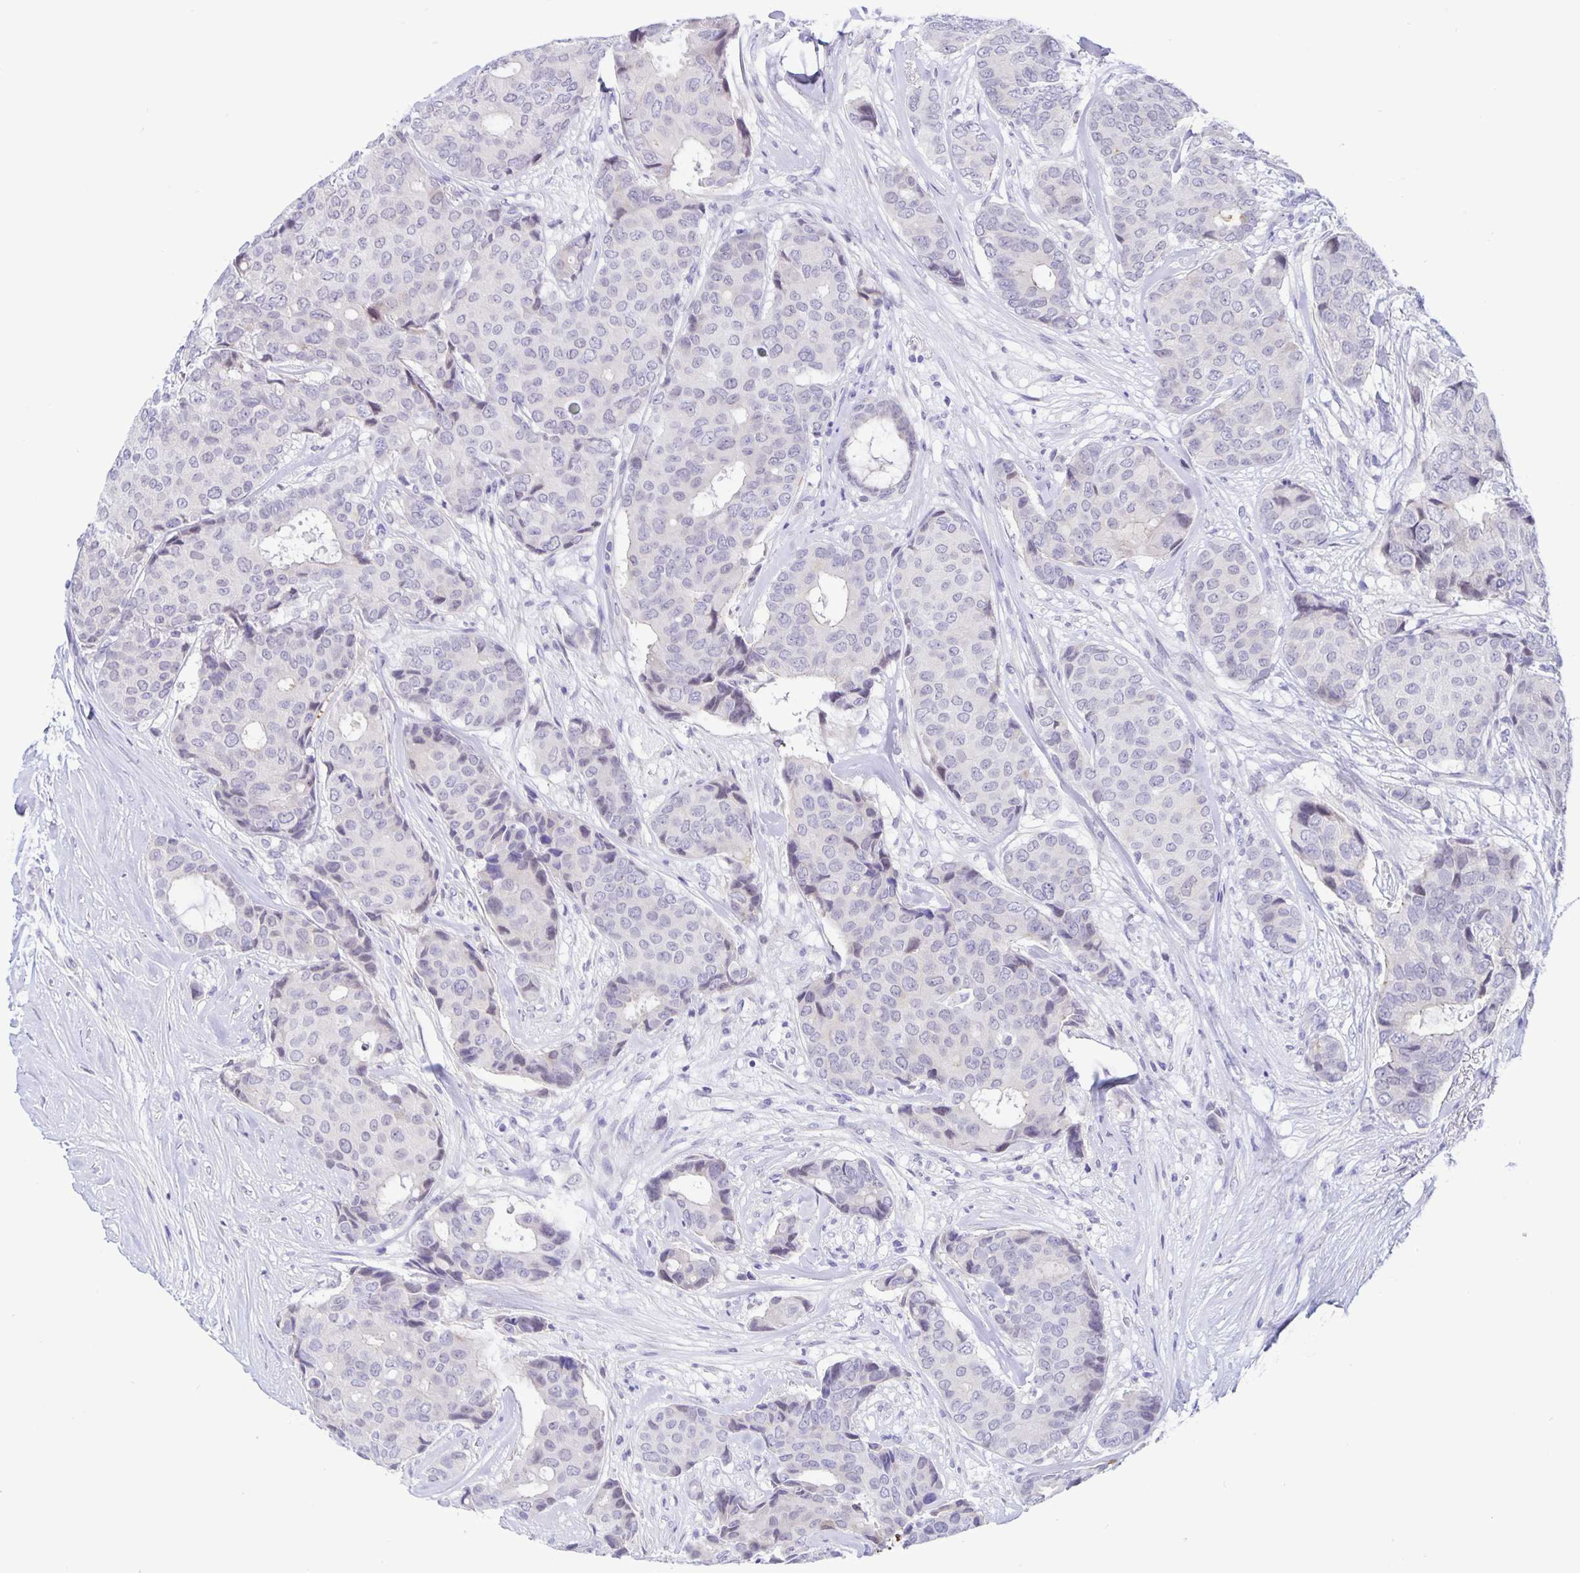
{"staining": {"intensity": "negative", "quantity": "none", "location": "none"}, "tissue": "breast cancer", "cell_type": "Tumor cells", "image_type": "cancer", "snomed": [{"axis": "morphology", "description": "Duct carcinoma"}, {"axis": "topography", "description": "Breast"}], "caption": "This is an IHC micrograph of breast cancer. There is no staining in tumor cells.", "gene": "ERMN", "patient": {"sex": "female", "age": 75}}